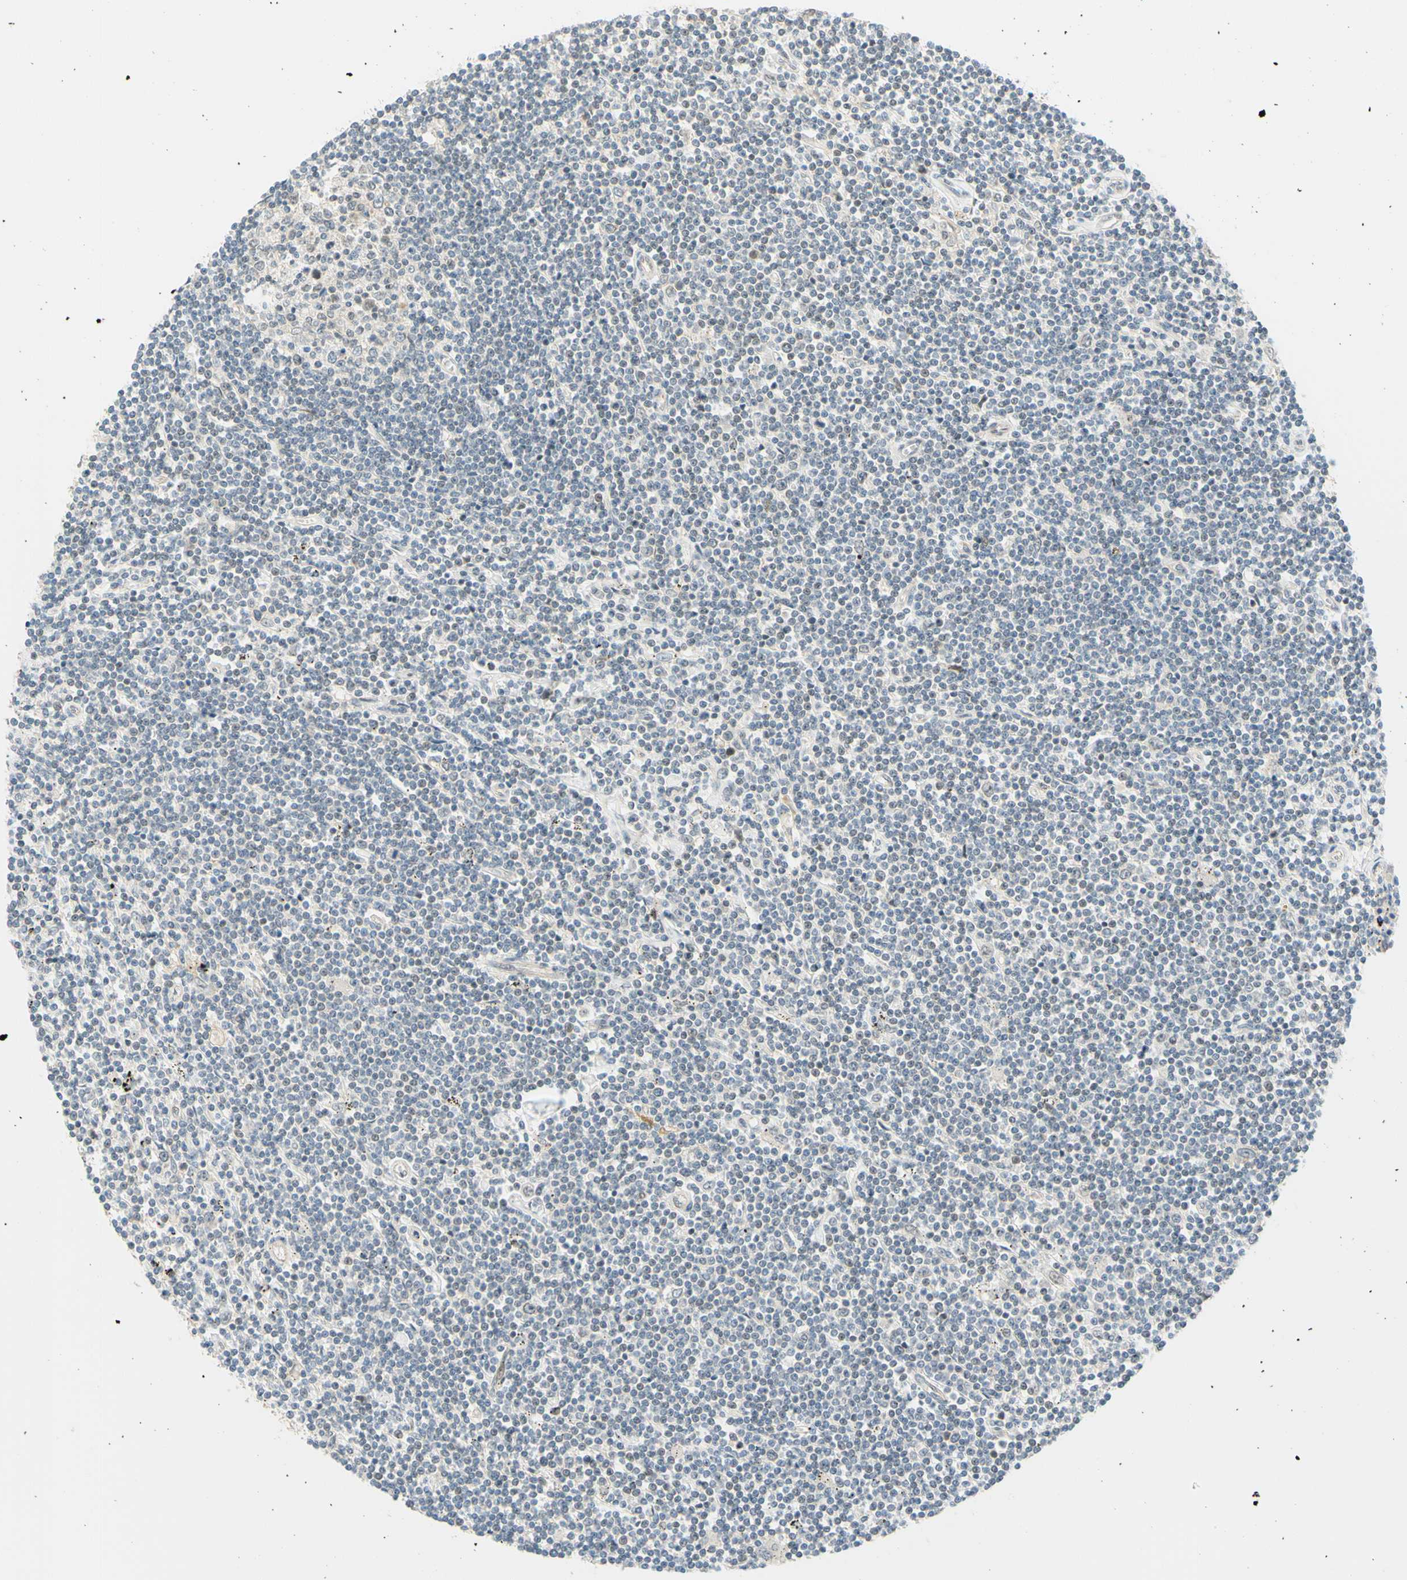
{"staining": {"intensity": "negative", "quantity": "none", "location": "none"}, "tissue": "lymphoma", "cell_type": "Tumor cells", "image_type": "cancer", "snomed": [{"axis": "morphology", "description": "Malignant lymphoma, non-Hodgkin's type, Low grade"}, {"axis": "topography", "description": "Spleen"}], "caption": "The photomicrograph exhibits no staining of tumor cells in malignant lymphoma, non-Hodgkin's type (low-grade).", "gene": "C2CD2L", "patient": {"sex": "male", "age": 76}}